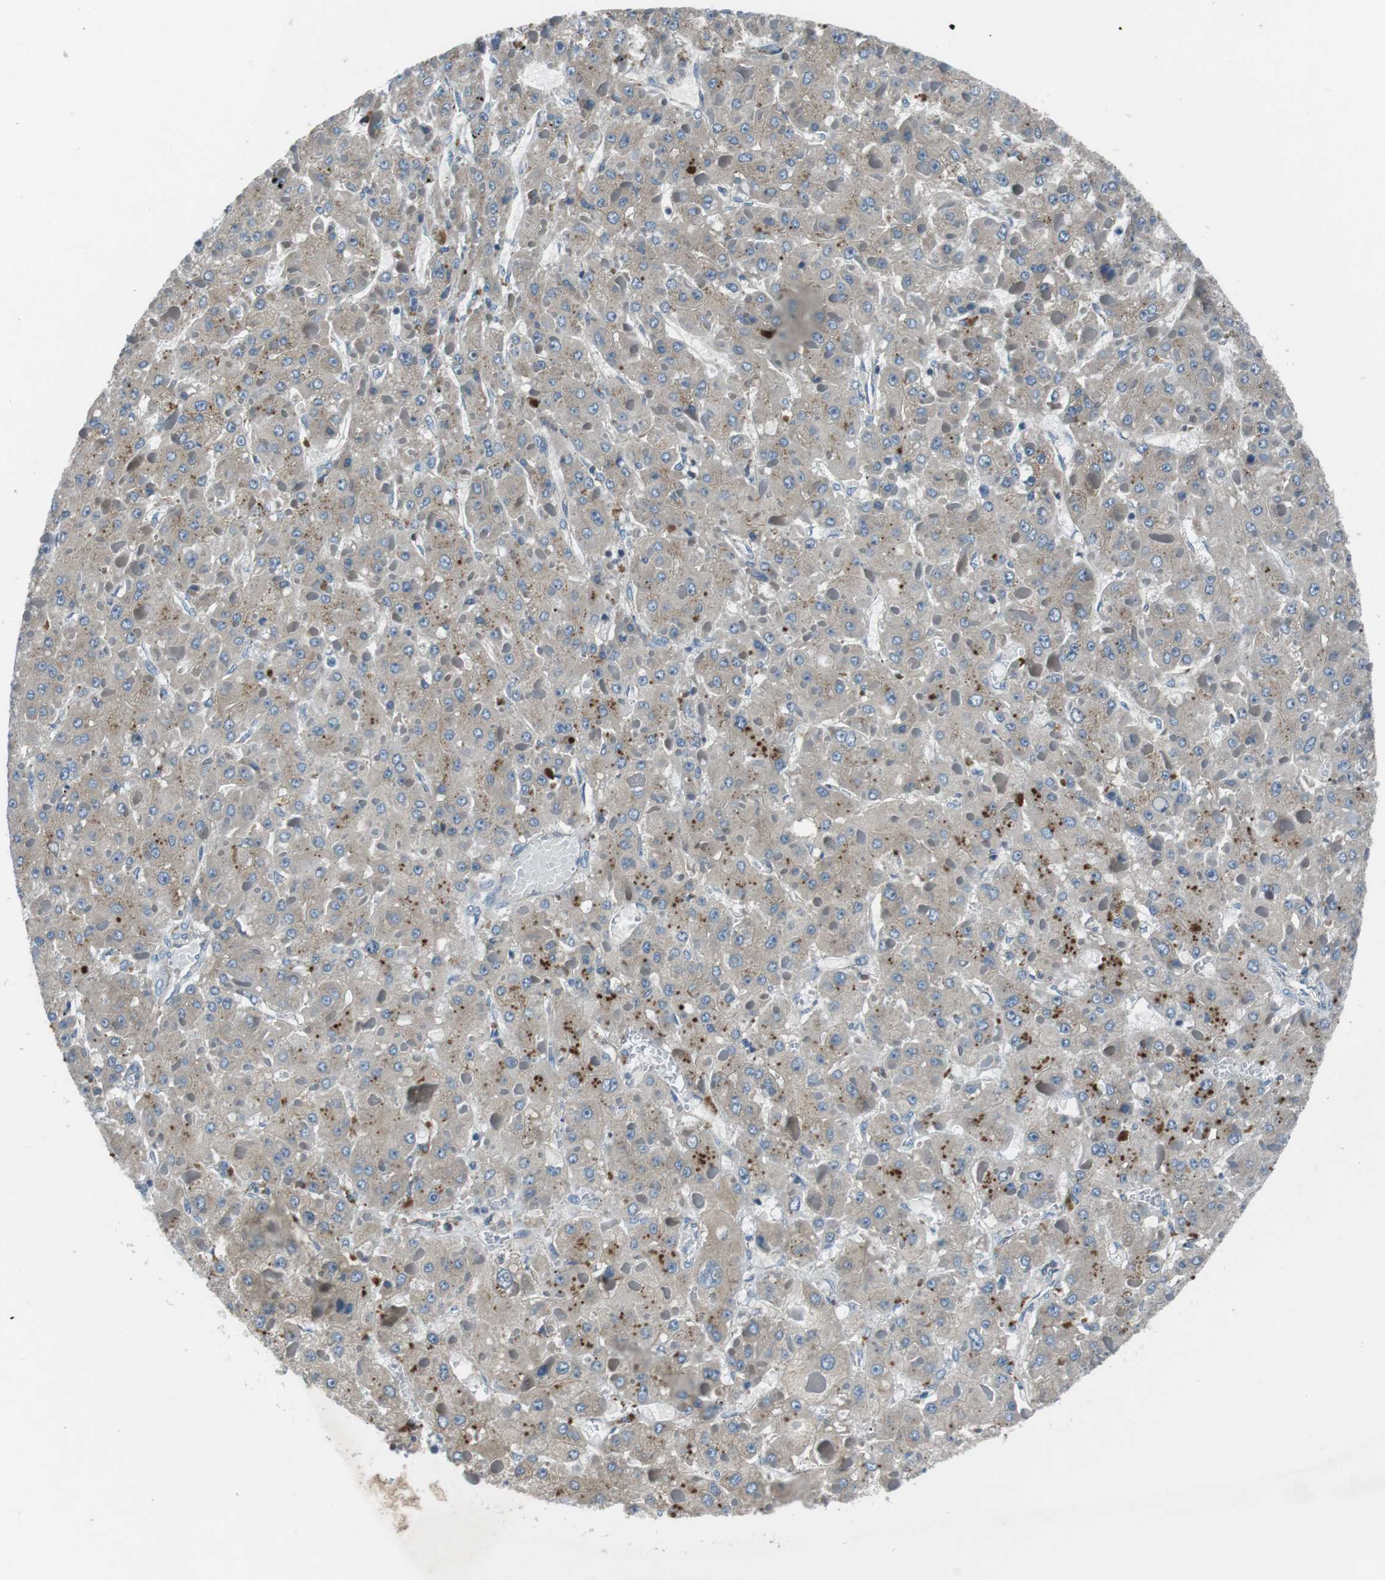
{"staining": {"intensity": "negative", "quantity": "none", "location": "none"}, "tissue": "liver cancer", "cell_type": "Tumor cells", "image_type": "cancer", "snomed": [{"axis": "morphology", "description": "Carcinoma, Hepatocellular, NOS"}, {"axis": "topography", "description": "Liver"}], "caption": "Immunohistochemistry histopathology image of neoplastic tissue: liver cancer stained with DAB exhibits no significant protein expression in tumor cells.", "gene": "FAM3B", "patient": {"sex": "female", "age": 73}}